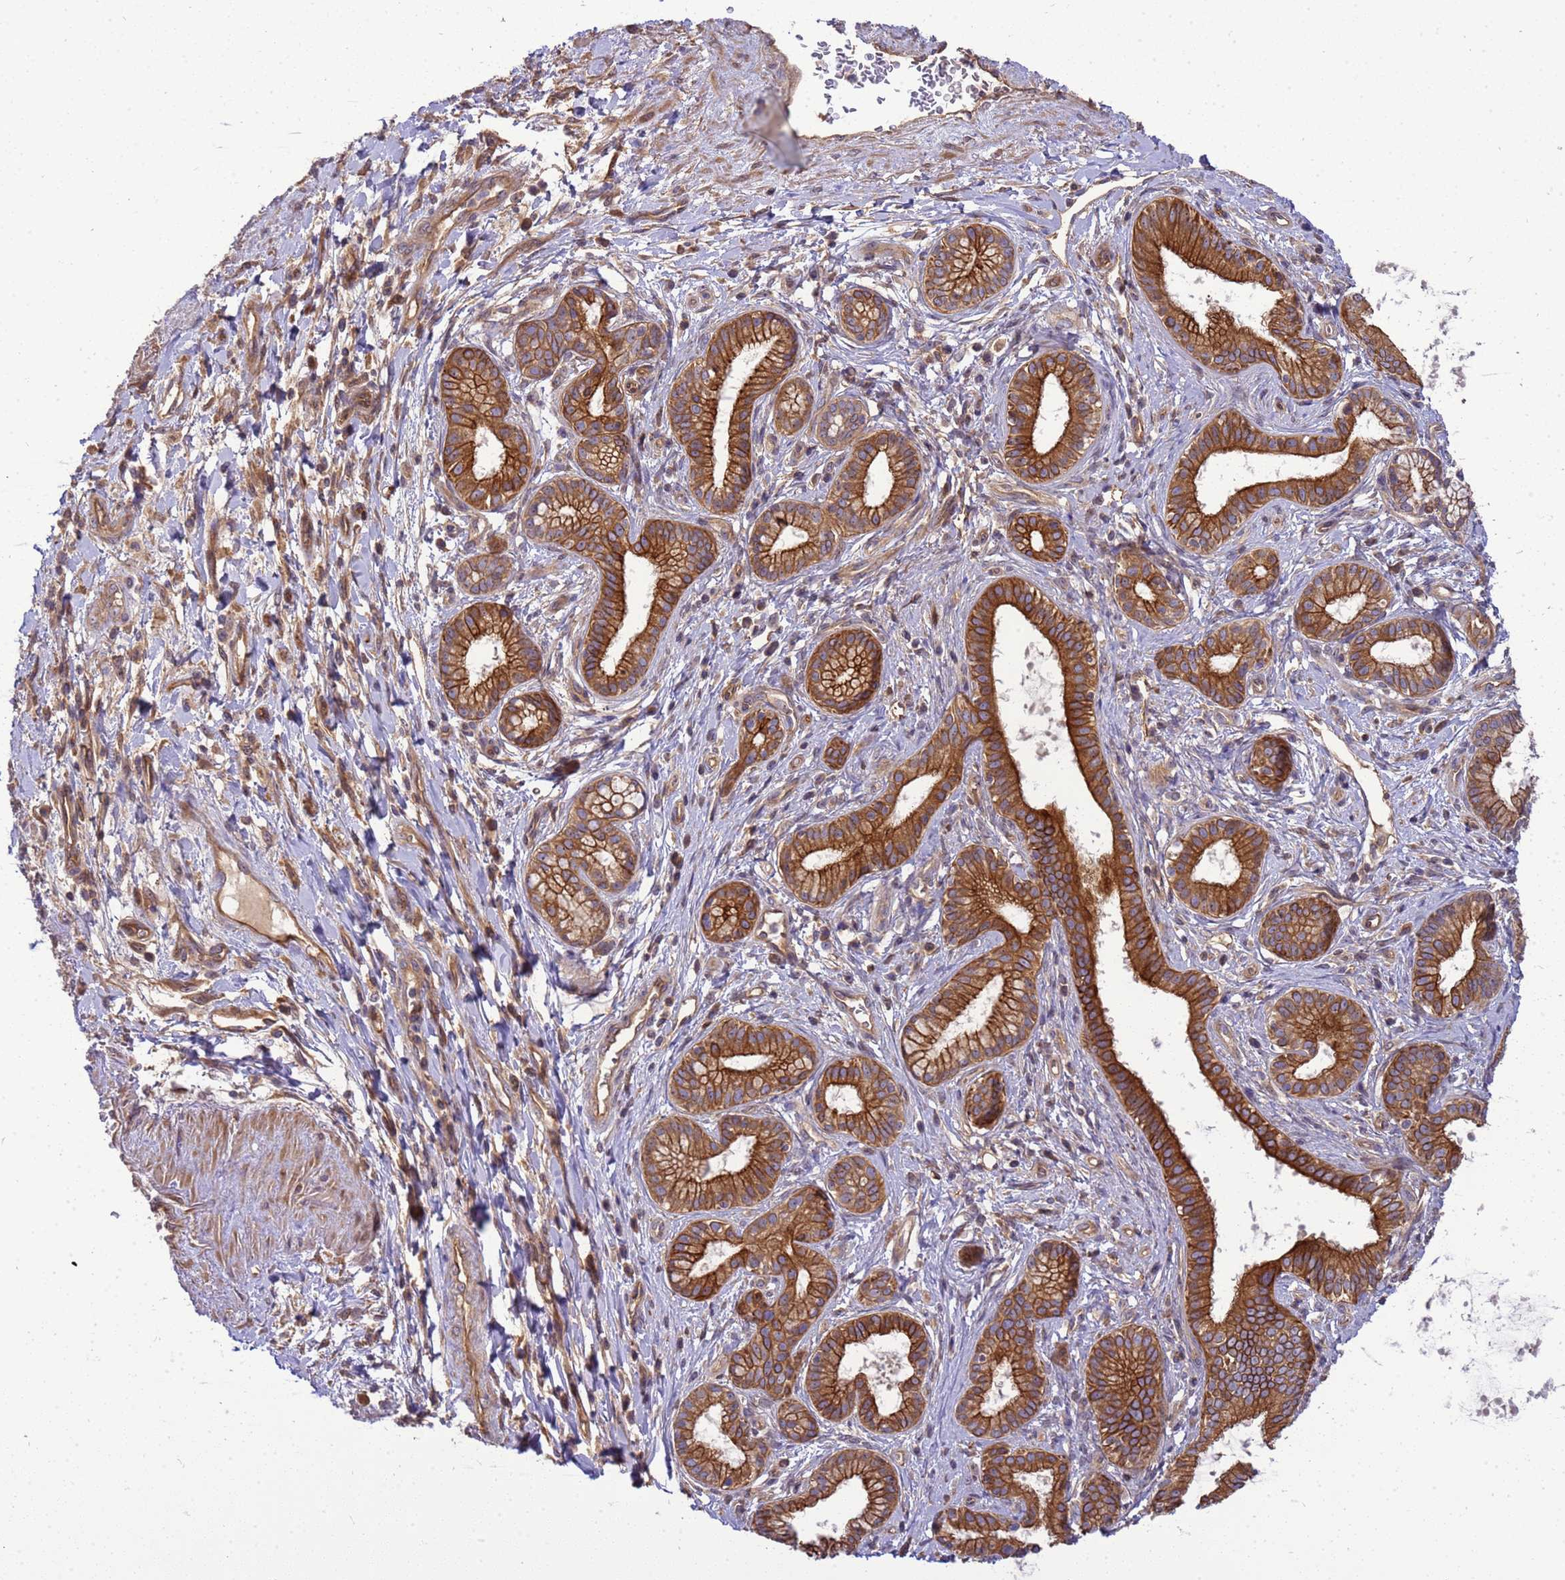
{"staining": {"intensity": "strong", "quantity": ">75%", "location": "cytoplasmic/membranous"}, "tissue": "pancreatic cancer", "cell_type": "Tumor cells", "image_type": "cancer", "snomed": [{"axis": "morphology", "description": "Adenocarcinoma, NOS"}, {"axis": "topography", "description": "Pancreas"}], "caption": "Immunohistochemistry (DAB) staining of pancreatic cancer (adenocarcinoma) shows strong cytoplasmic/membranous protein positivity in about >75% of tumor cells. (IHC, brightfield microscopy, high magnification).", "gene": "SMCO3", "patient": {"sex": "male", "age": 72}}